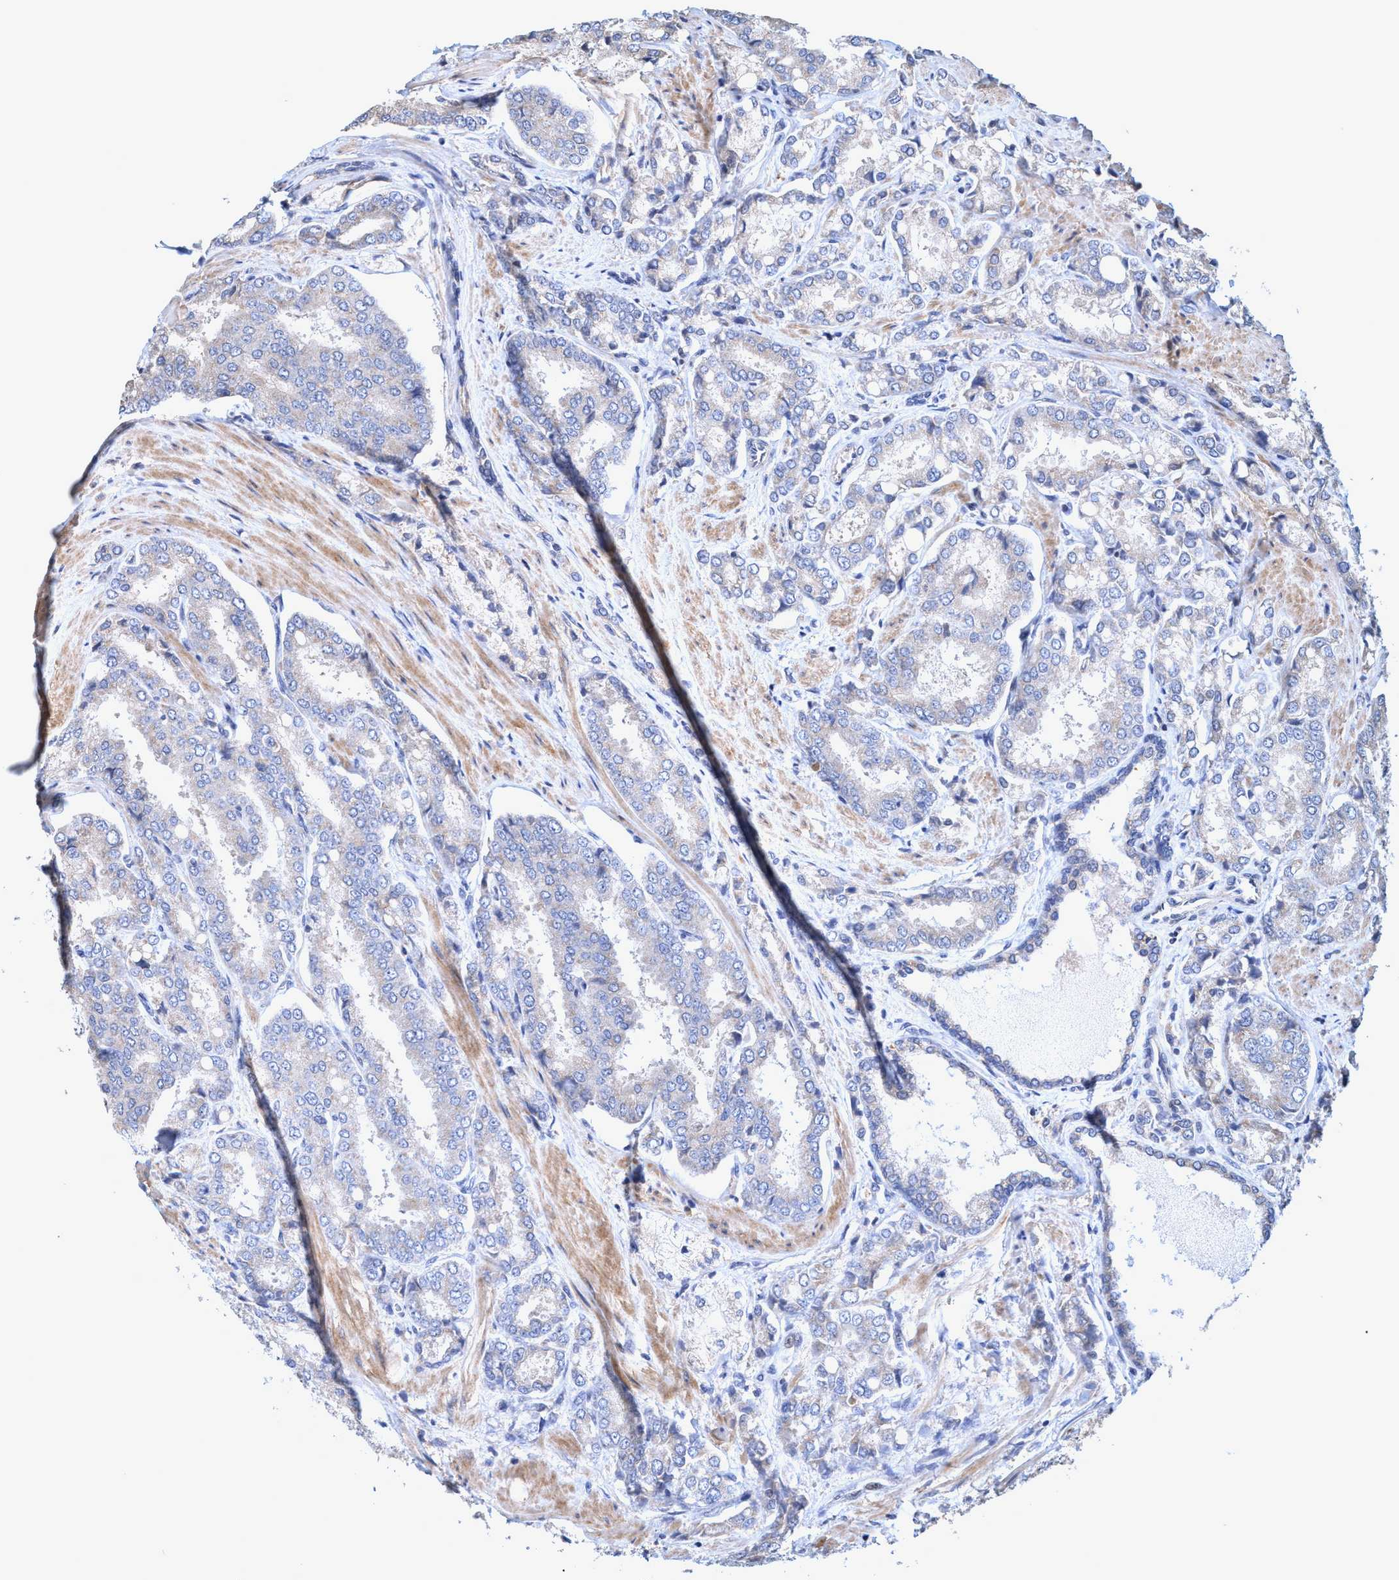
{"staining": {"intensity": "negative", "quantity": "none", "location": "none"}, "tissue": "prostate cancer", "cell_type": "Tumor cells", "image_type": "cancer", "snomed": [{"axis": "morphology", "description": "Adenocarcinoma, High grade"}, {"axis": "topography", "description": "Prostate"}], "caption": "Image shows no significant protein staining in tumor cells of prostate high-grade adenocarcinoma. (DAB immunohistochemistry (IHC) with hematoxylin counter stain).", "gene": "ZNF677", "patient": {"sex": "male", "age": 50}}